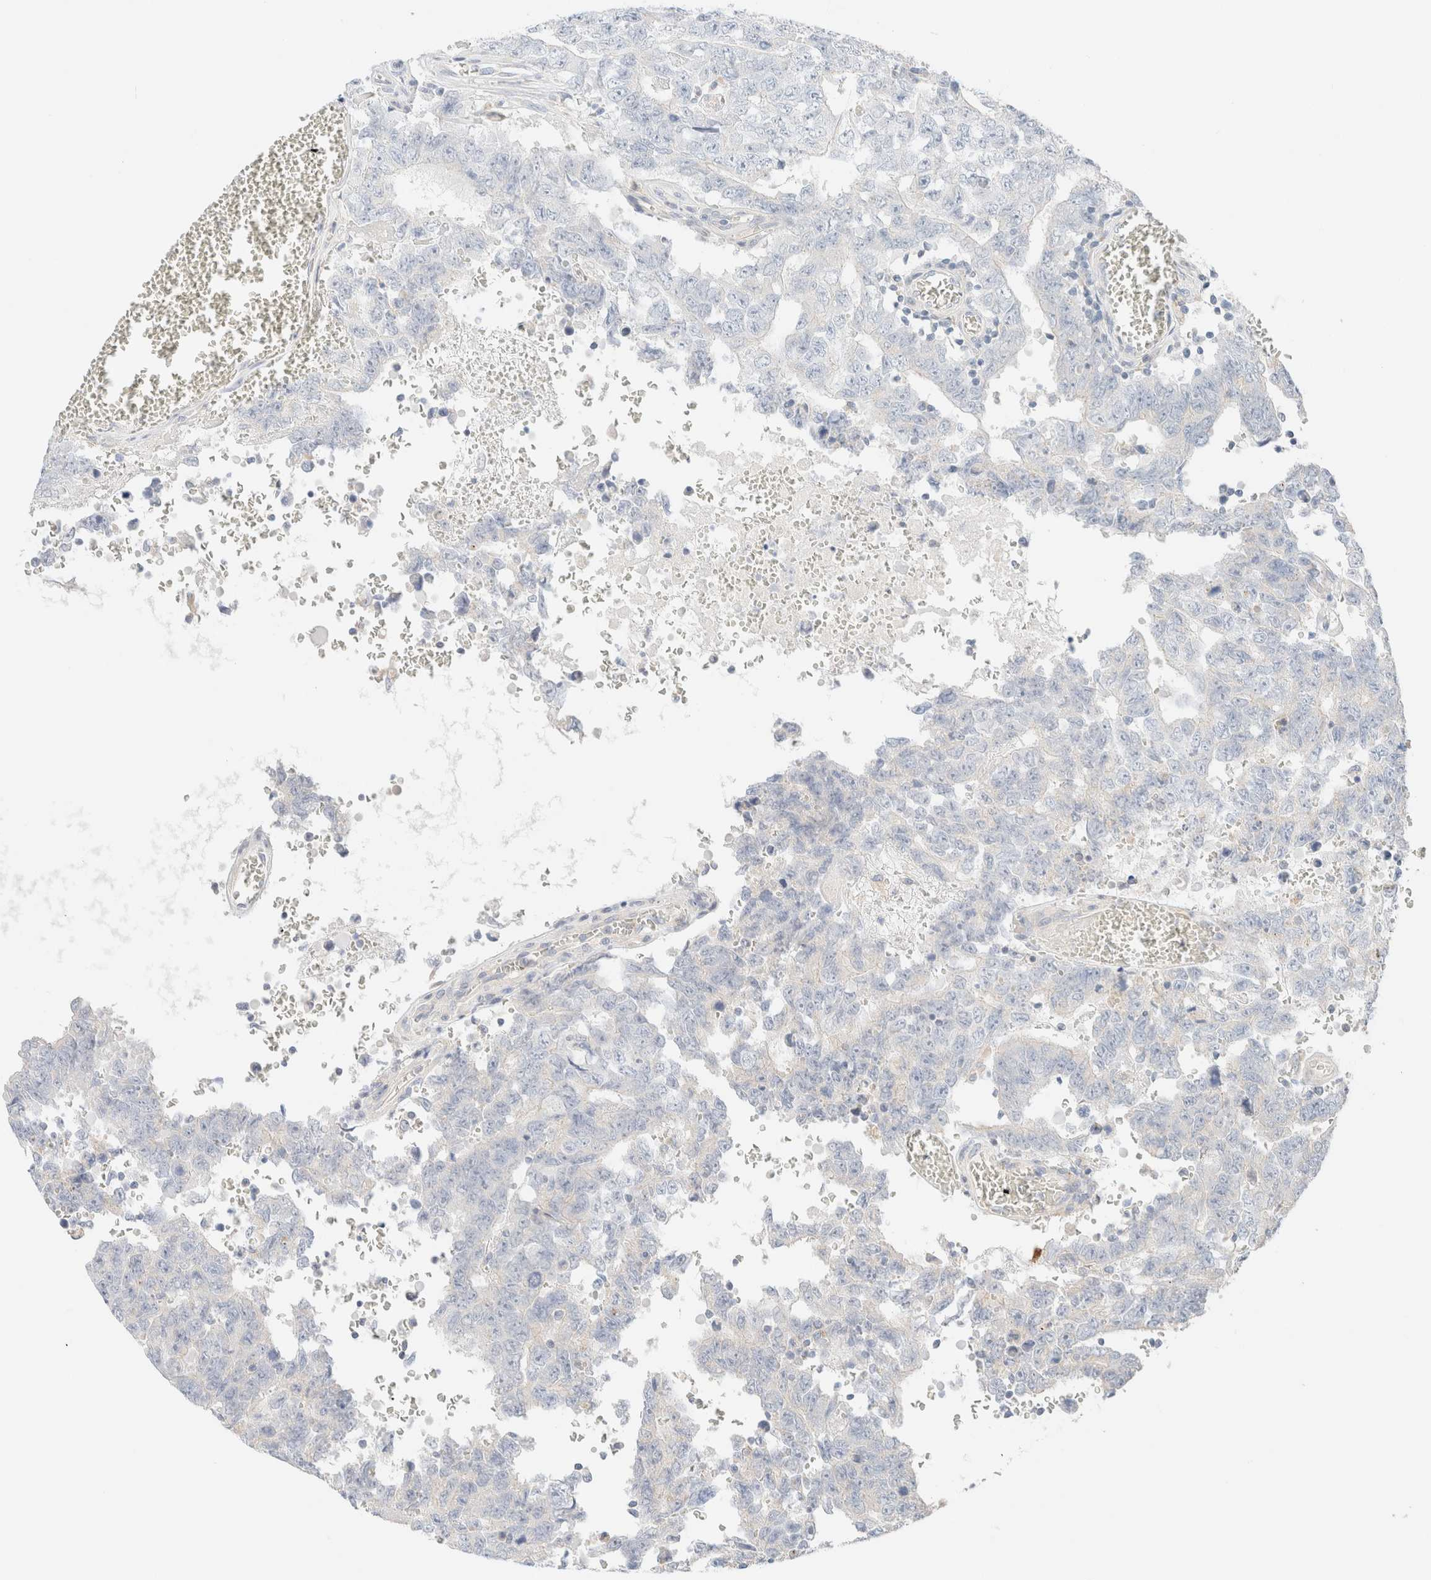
{"staining": {"intensity": "negative", "quantity": "none", "location": "none"}, "tissue": "testis cancer", "cell_type": "Tumor cells", "image_type": "cancer", "snomed": [{"axis": "morphology", "description": "Carcinoma, Embryonal, NOS"}, {"axis": "topography", "description": "Testis"}], "caption": "The photomicrograph reveals no significant staining in tumor cells of testis cancer. Nuclei are stained in blue.", "gene": "SARM1", "patient": {"sex": "male", "age": 26}}